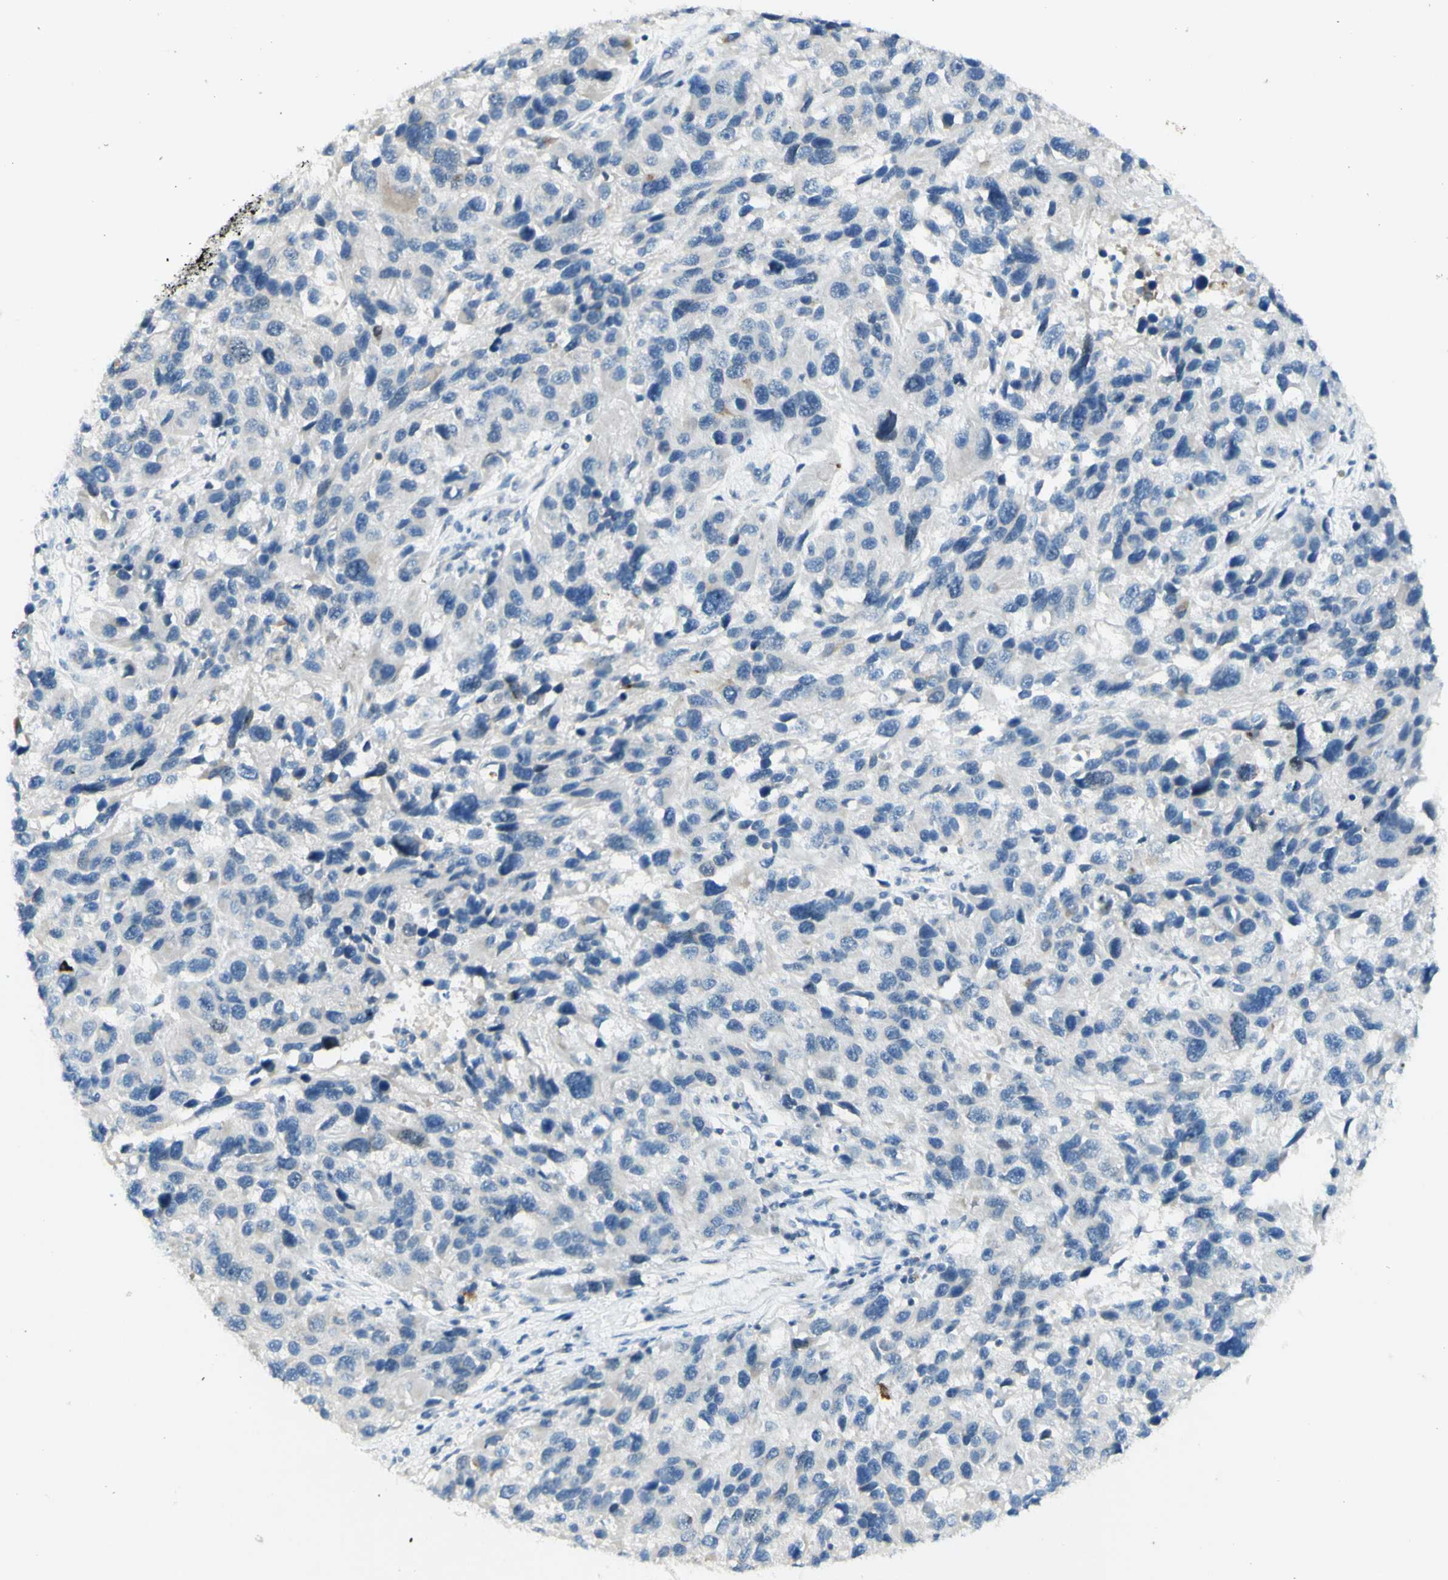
{"staining": {"intensity": "negative", "quantity": "none", "location": "none"}, "tissue": "melanoma", "cell_type": "Tumor cells", "image_type": "cancer", "snomed": [{"axis": "morphology", "description": "Malignant melanoma, NOS"}, {"axis": "topography", "description": "Skin"}], "caption": "Malignant melanoma was stained to show a protein in brown. There is no significant staining in tumor cells. (DAB (3,3'-diaminobenzidine) immunohistochemistry with hematoxylin counter stain).", "gene": "GDF15", "patient": {"sex": "male", "age": 53}}